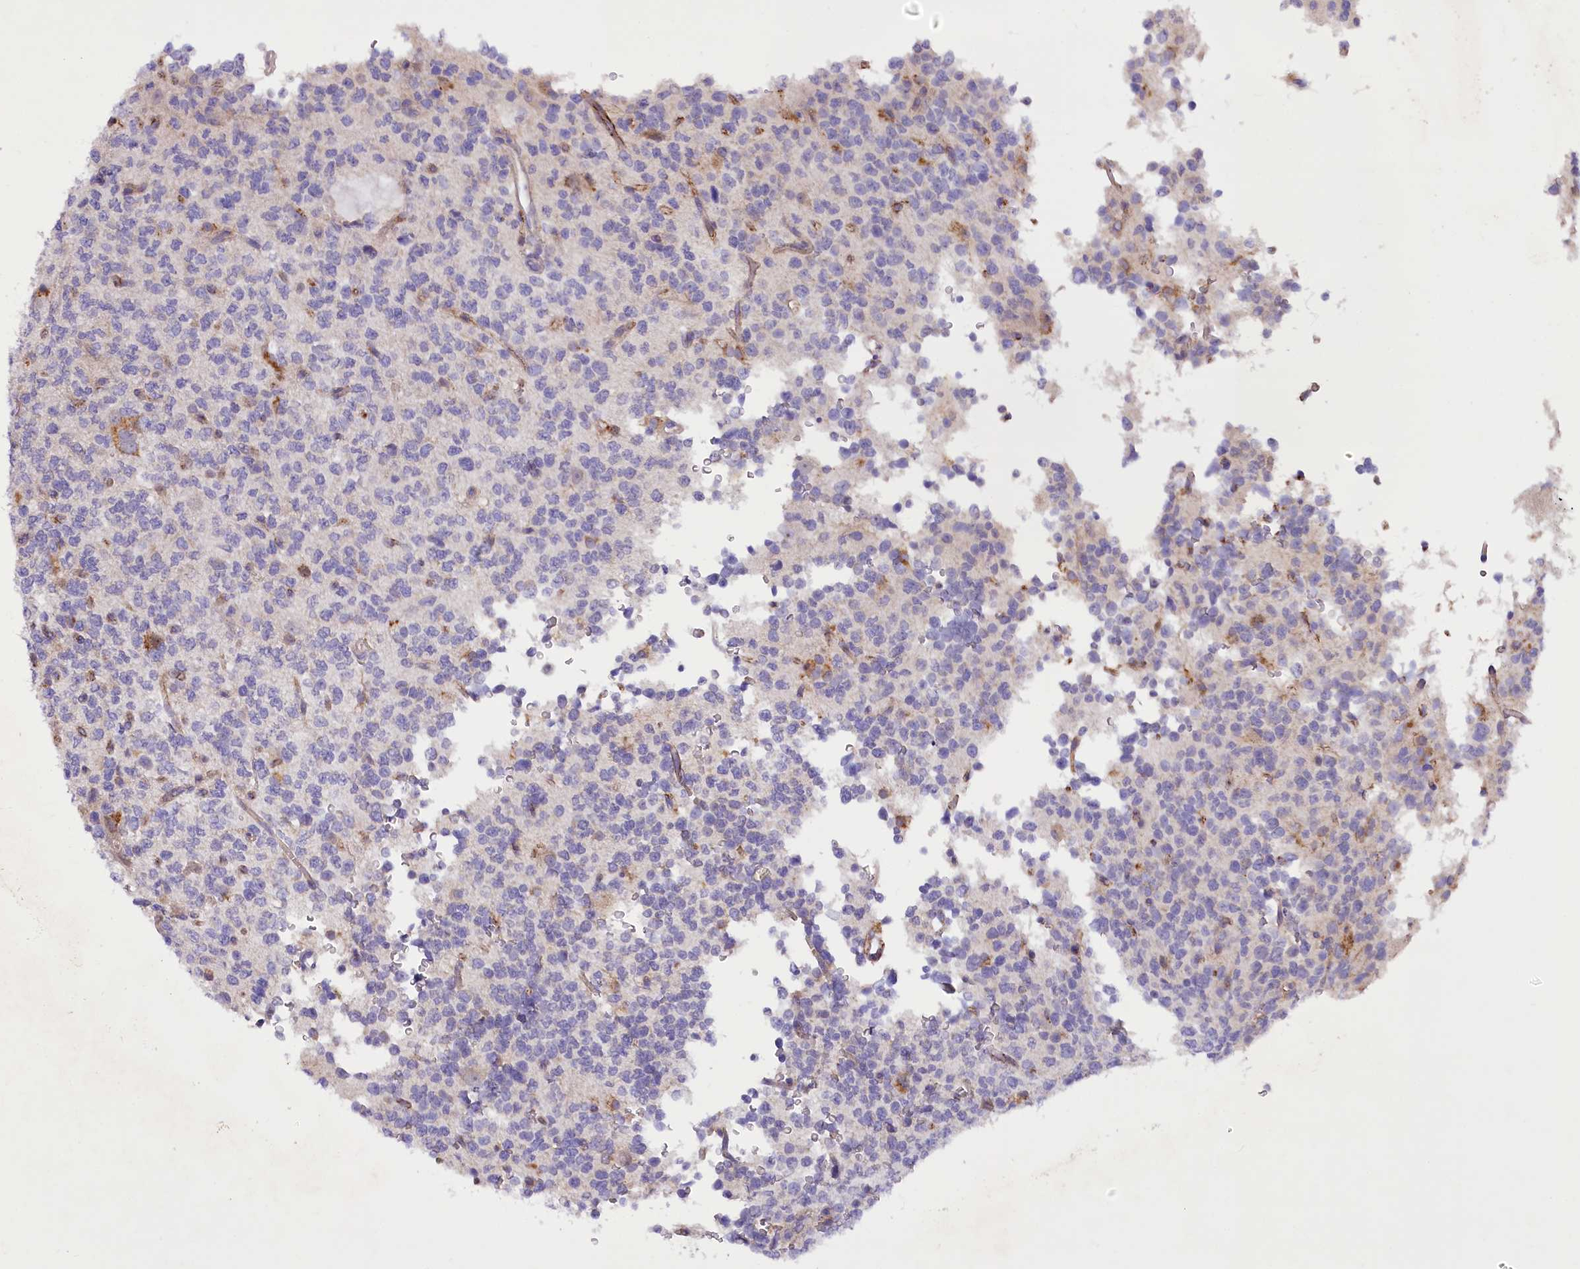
{"staining": {"intensity": "moderate", "quantity": "<25%", "location": "cytoplasmic/membranous"}, "tissue": "glioma", "cell_type": "Tumor cells", "image_type": "cancer", "snomed": [{"axis": "morphology", "description": "Glioma, malignant, High grade"}, {"axis": "topography", "description": "Brain"}], "caption": "Immunohistochemical staining of malignant glioma (high-grade) displays low levels of moderate cytoplasmic/membranous staining in about <25% of tumor cells. (DAB (3,3'-diaminobenzidine) IHC, brown staining for protein, blue staining for nuclei).", "gene": "DCUN1D1", "patient": {"sex": "female", "age": 62}}